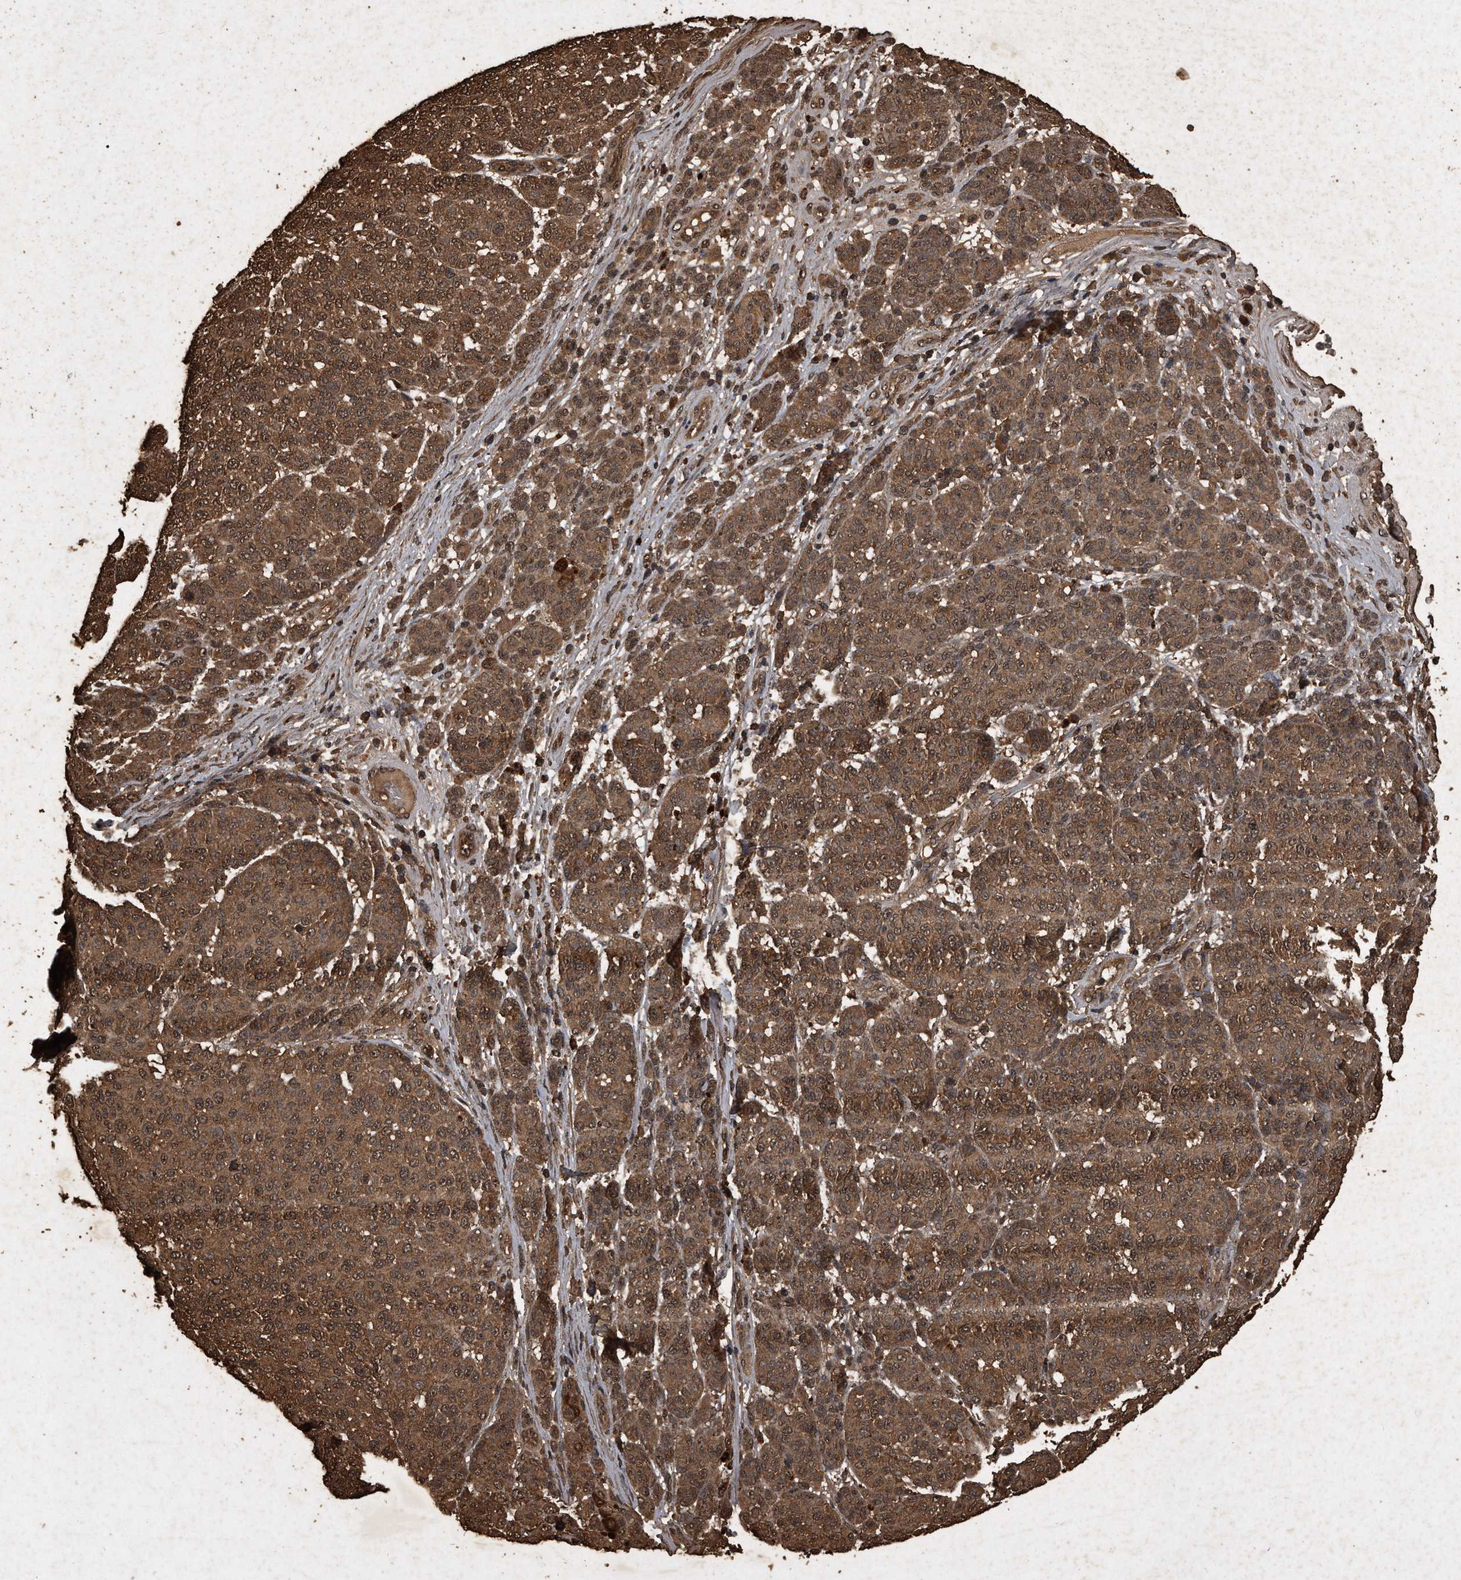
{"staining": {"intensity": "moderate", "quantity": ">75%", "location": "cytoplasmic/membranous,nuclear"}, "tissue": "melanoma", "cell_type": "Tumor cells", "image_type": "cancer", "snomed": [{"axis": "morphology", "description": "Malignant melanoma, NOS"}, {"axis": "topography", "description": "Skin"}], "caption": "Moderate cytoplasmic/membranous and nuclear positivity is seen in approximately >75% of tumor cells in malignant melanoma.", "gene": "CFLAR", "patient": {"sex": "male", "age": 59}}